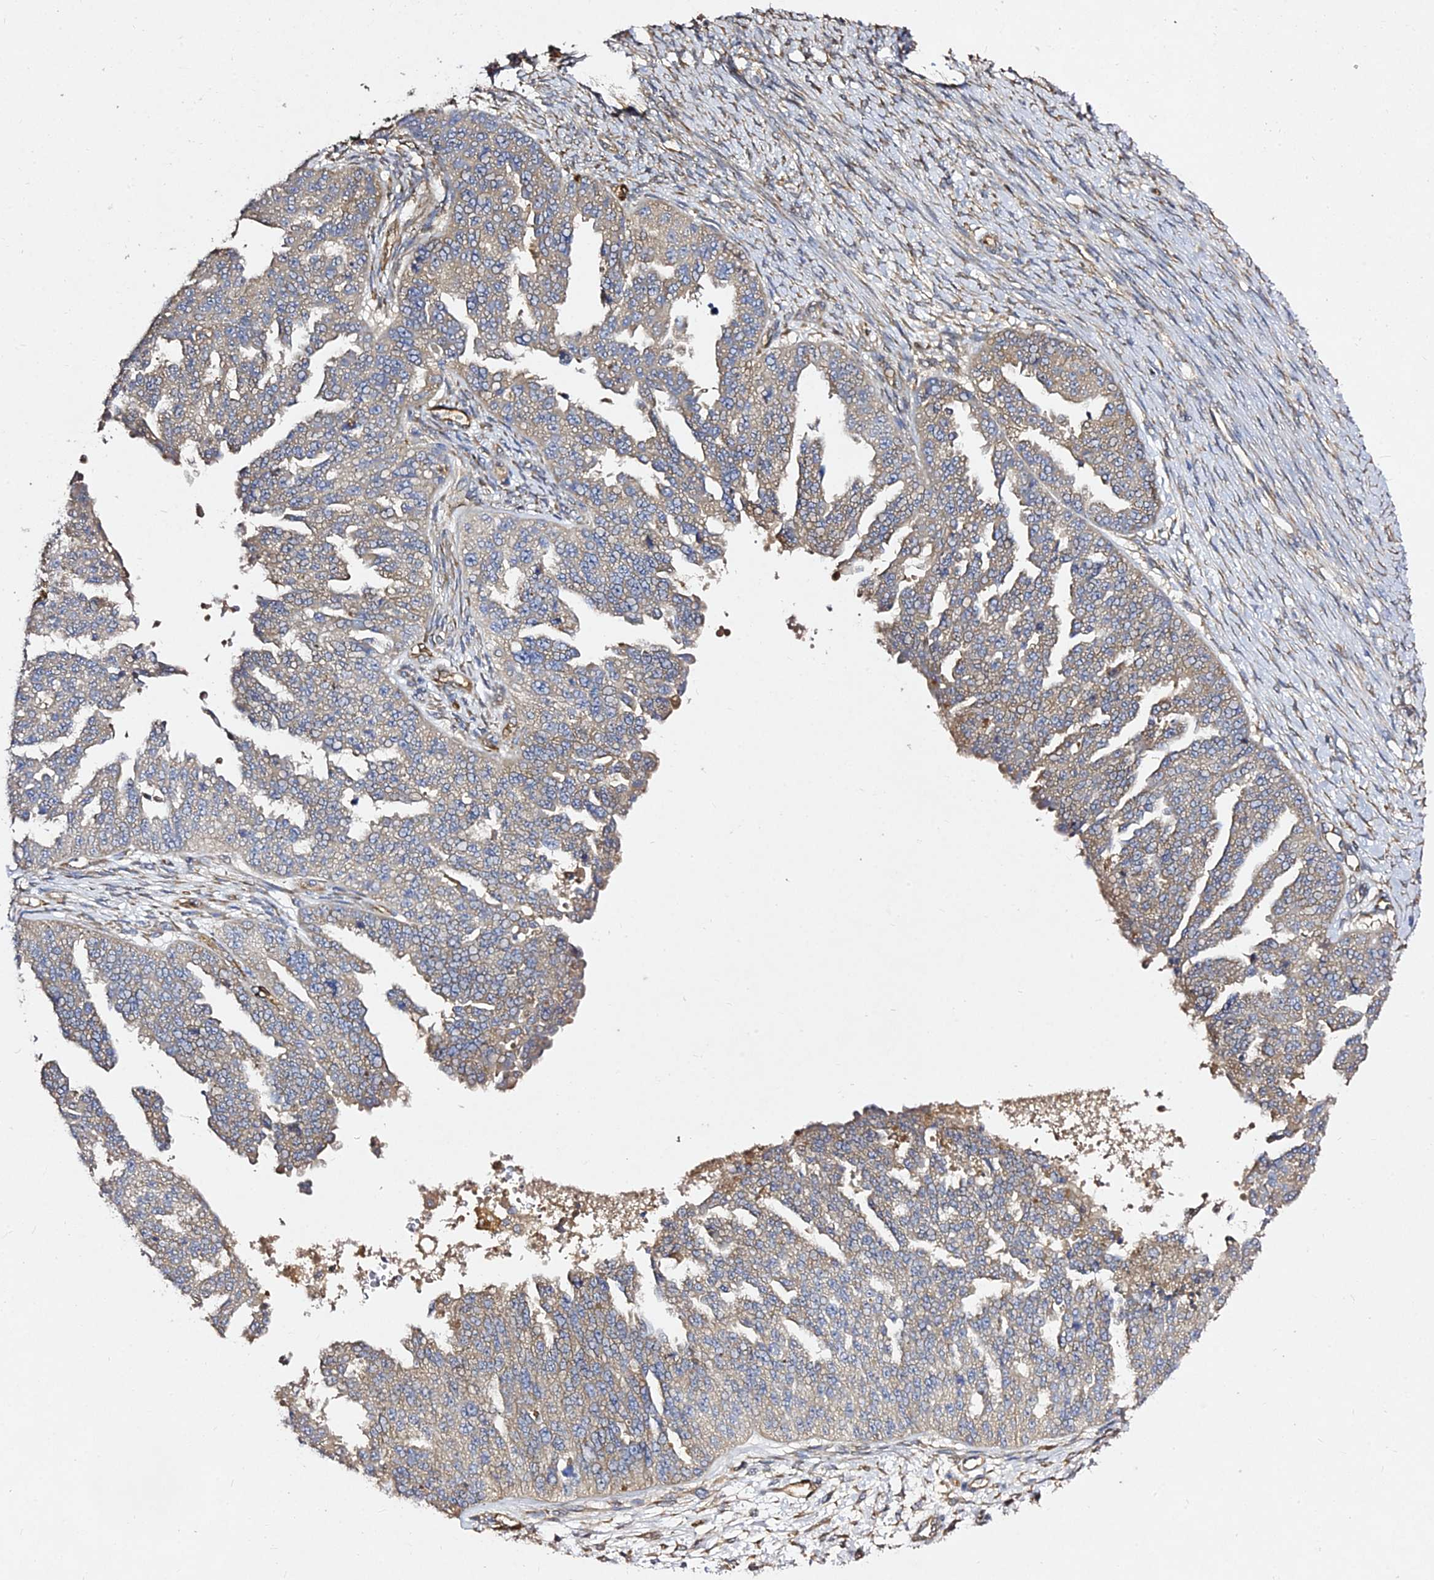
{"staining": {"intensity": "weak", "quantity": "25%-75%", "location": "cytoplasmic/membranous"}, "tissue": "ovarian cancer", "cell_type": "Tumor cells", "image_type": "cancer", "snomed": [{"axis": "morphology", "description": "Cystadenocarcinoma, serous, NOS"}, {"axis": "topography", "description": "Ovary"}], "caption": "A brown stain labels weak cytoplasmic/membranous staining of a protein in ovarian cancer tumor cells.", "gene": "GRTP1", "patient": {"sex": "female", "age": 58}}